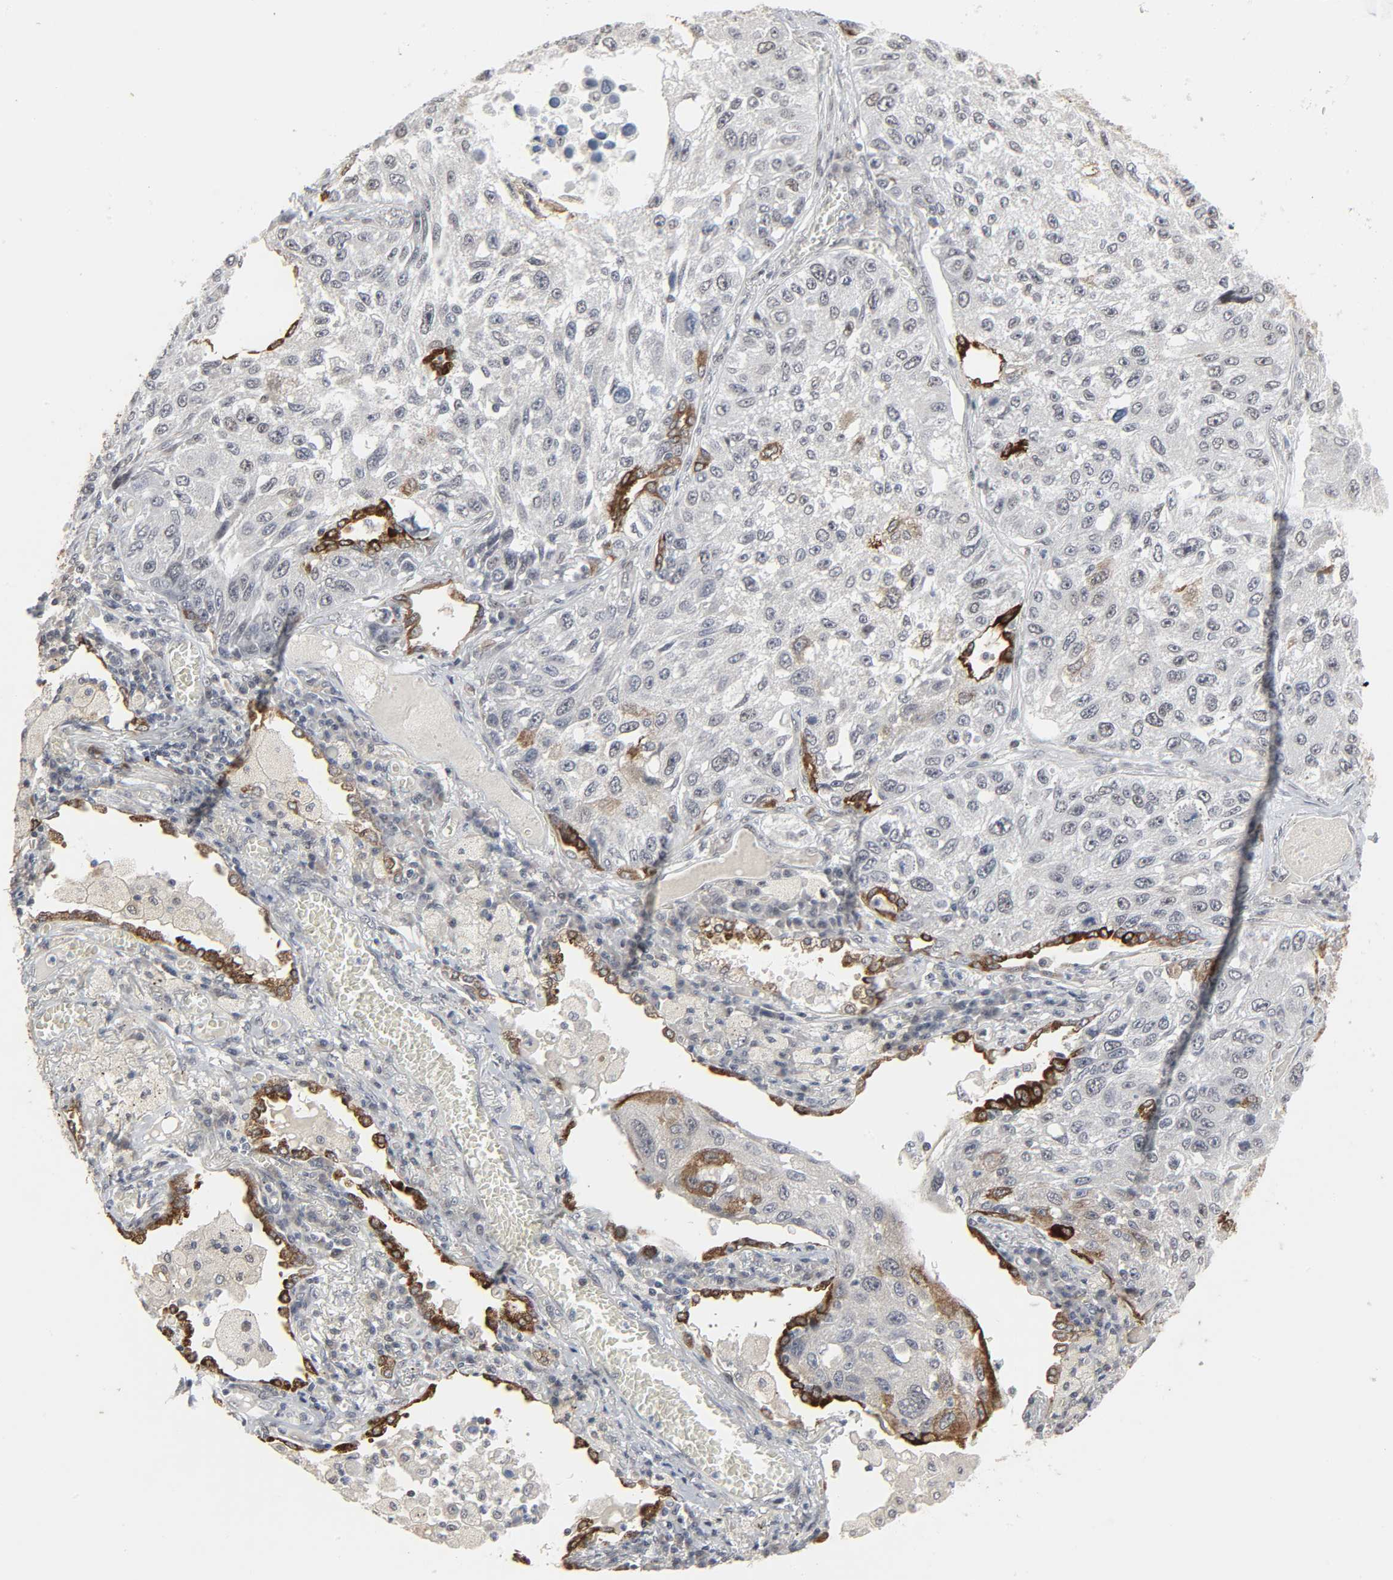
{"staining": {"intensity": "strong", "quantity": "<25%", "location": "cytoplasmic/membranous"}, "tissue": "lung cancer", "cell_type": "Tumor cells", "image_type": "cancer", "snomed": [{"axis": "morphology", "description": "Squamous cell carcinoma, NOS"}, {"axis": "topography", "description": "Lung"}], "caption": "Protein staining exhibits strong cytoplasmic/membranous staining in approximately <25% of tumor cells in lung cancer (squamous cell carcinoma).", "gene": "MUC1", "patient": {"sex": "male", "age": 71}}